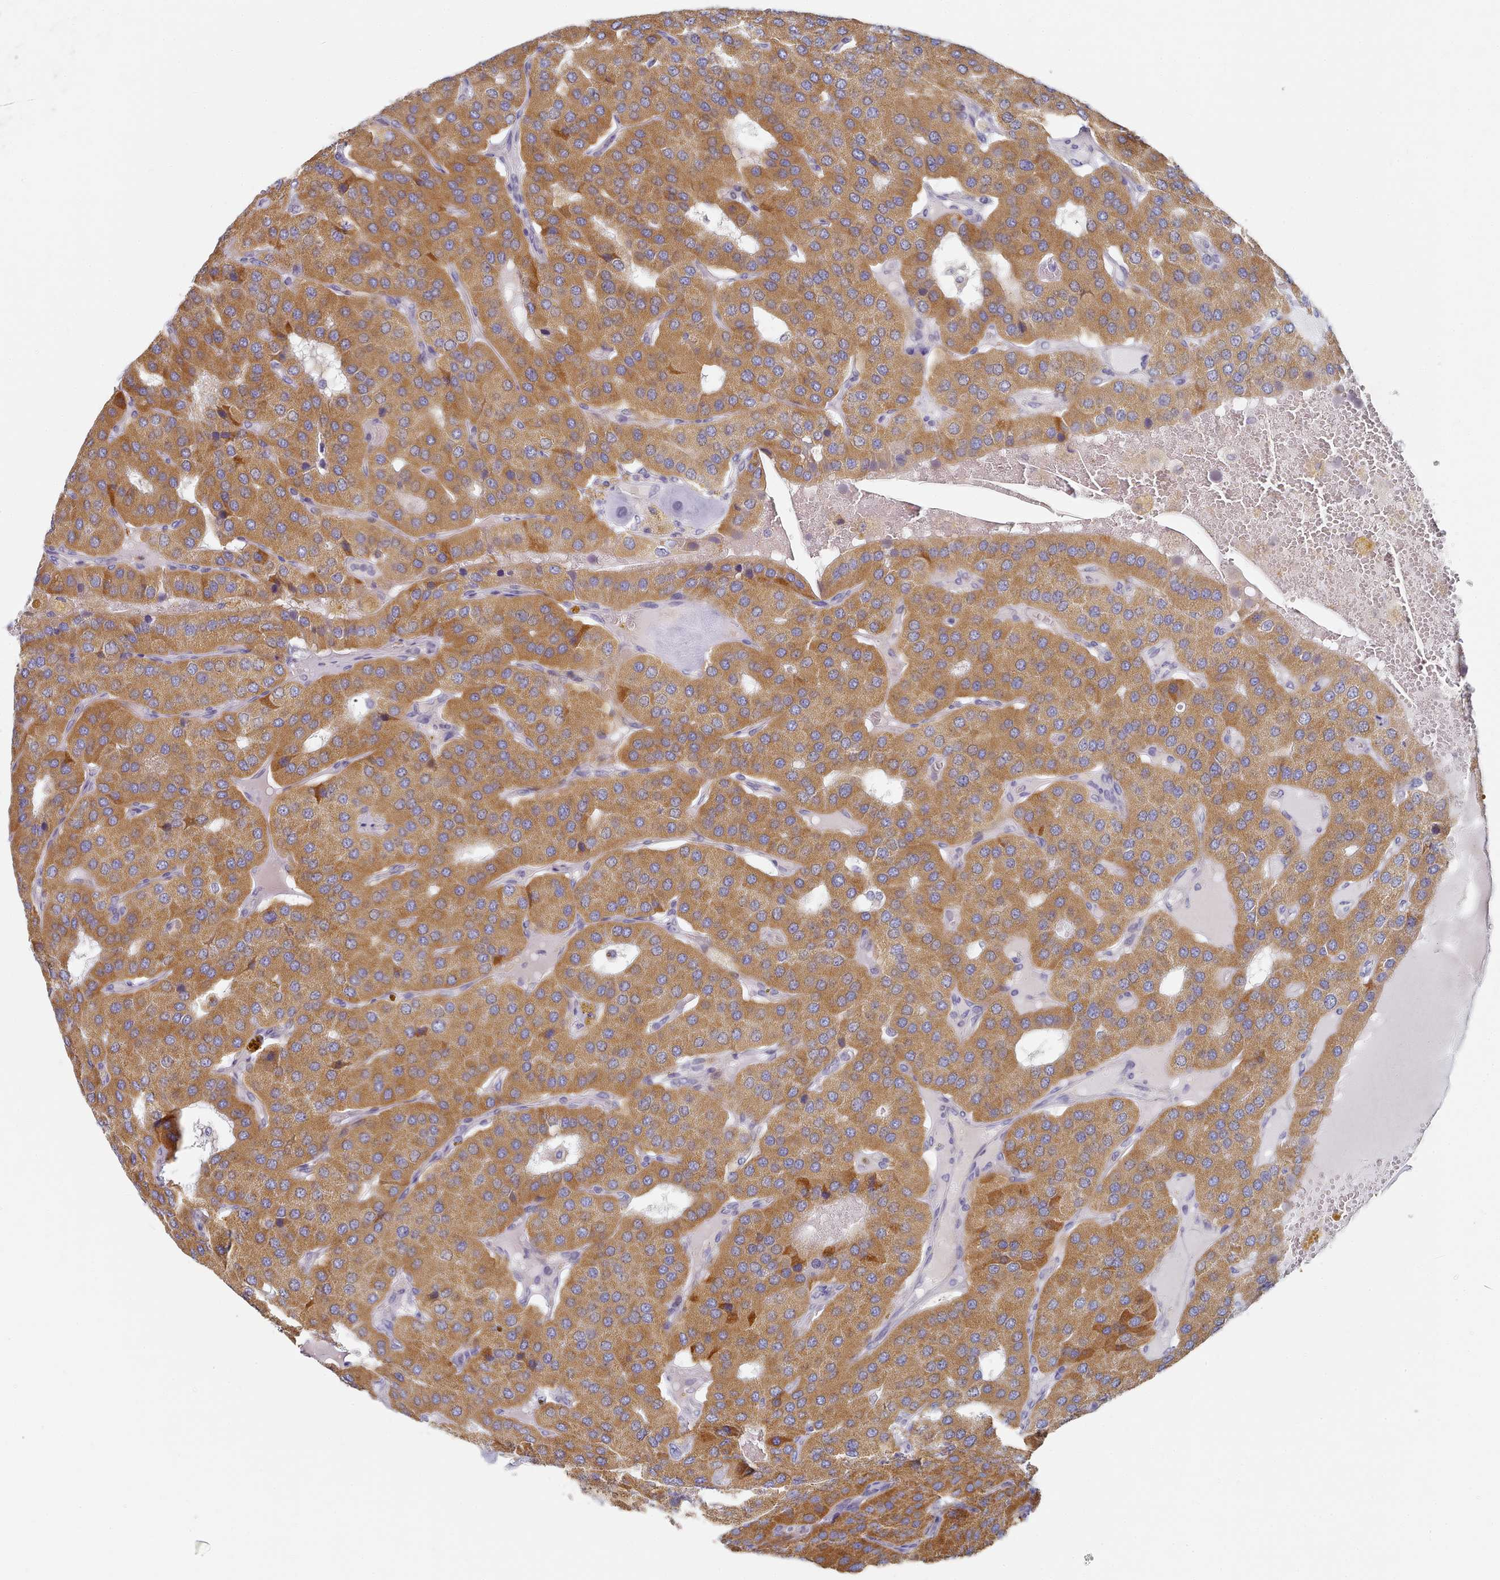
{"staining": {"intensity": "moderate", "quantity": ">75%", "location": "cytoplasmic/membranous"}, "tissue": "parathyroid gland", "cell_type": "Glandular cells", "image_type": "normal", "snomed": [{"axis": "morphology", "description": "Normal tissue, NOS"}, {"axis": "morphology", "description": "Adenoma, NOS"}, {"axis": "topography", "description": "Parathyroid gland"}], "caption": "A high-resolution photomicrograph shows immunohistochemistry (IHC) staining of benign parathyroid gland, which demonstrates moderate cytoplasmic/membranous positivity in about >75% of glandular cells.", "gene": "TYW1B", "patient": {"sex": "female", "age": 86}}